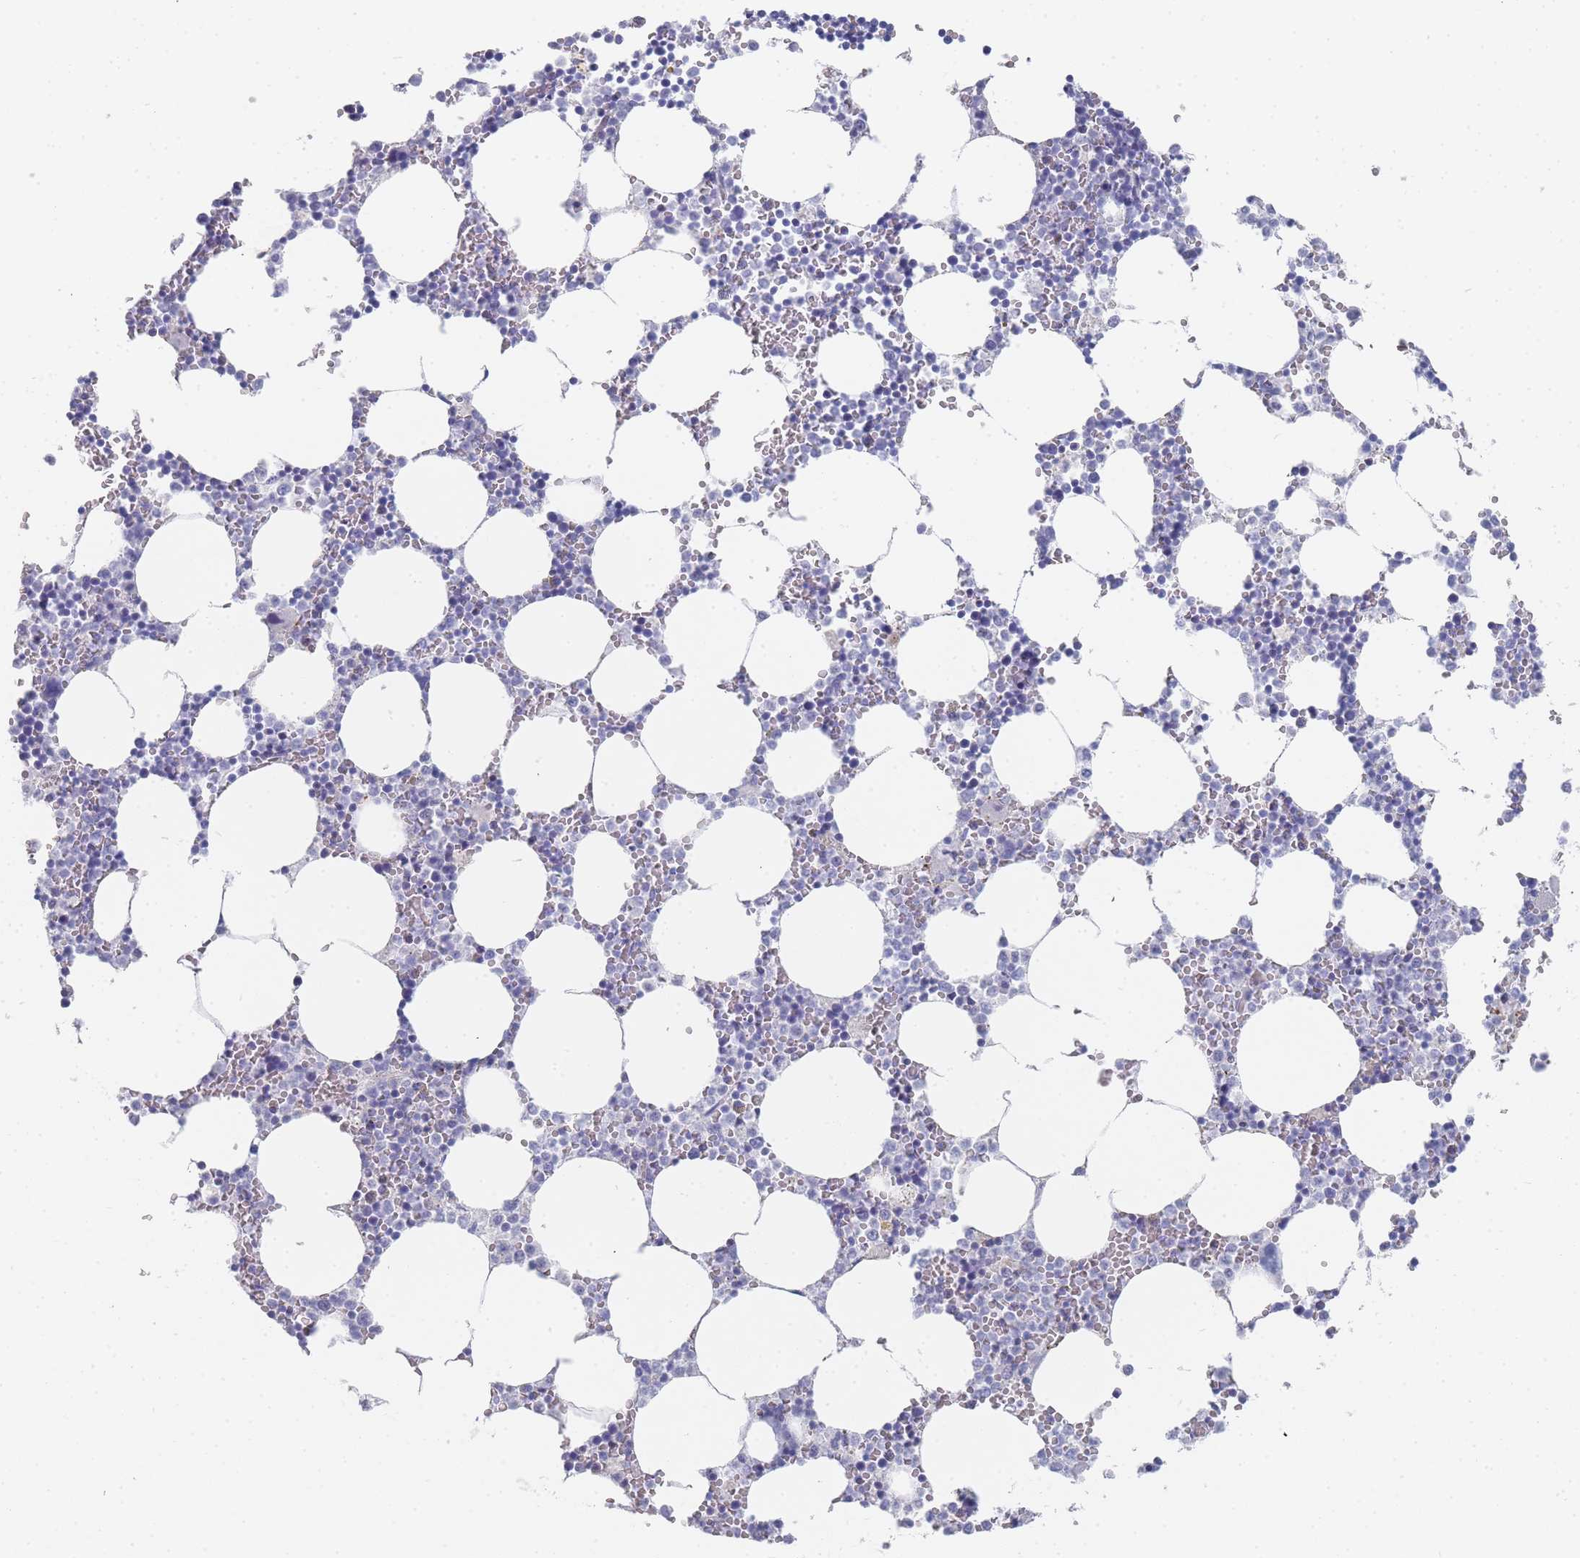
{"staining": {"intensity": "negative", "quantity": "none", "location": "none"}, "tissue": "bone marrow", "cell_type": "Hematopoietic cells", "image_type": "normal", "snomed": [{"axis": "morphology", "description": "Normal tissue, NOS"}, {"axis": "topography", "description": "Bone marrow"}], "caption": "Hematopoietic cells show no significant protein staining in normal bone marrow. Brightfield microscopy of IHC stained with DAB (3,3'-diaminobenzidine) (brown) and hematoxylin (blue), captured at high magnification.", "gene": "IMPG1", "patient": {"sex": "female", "age": 64}}